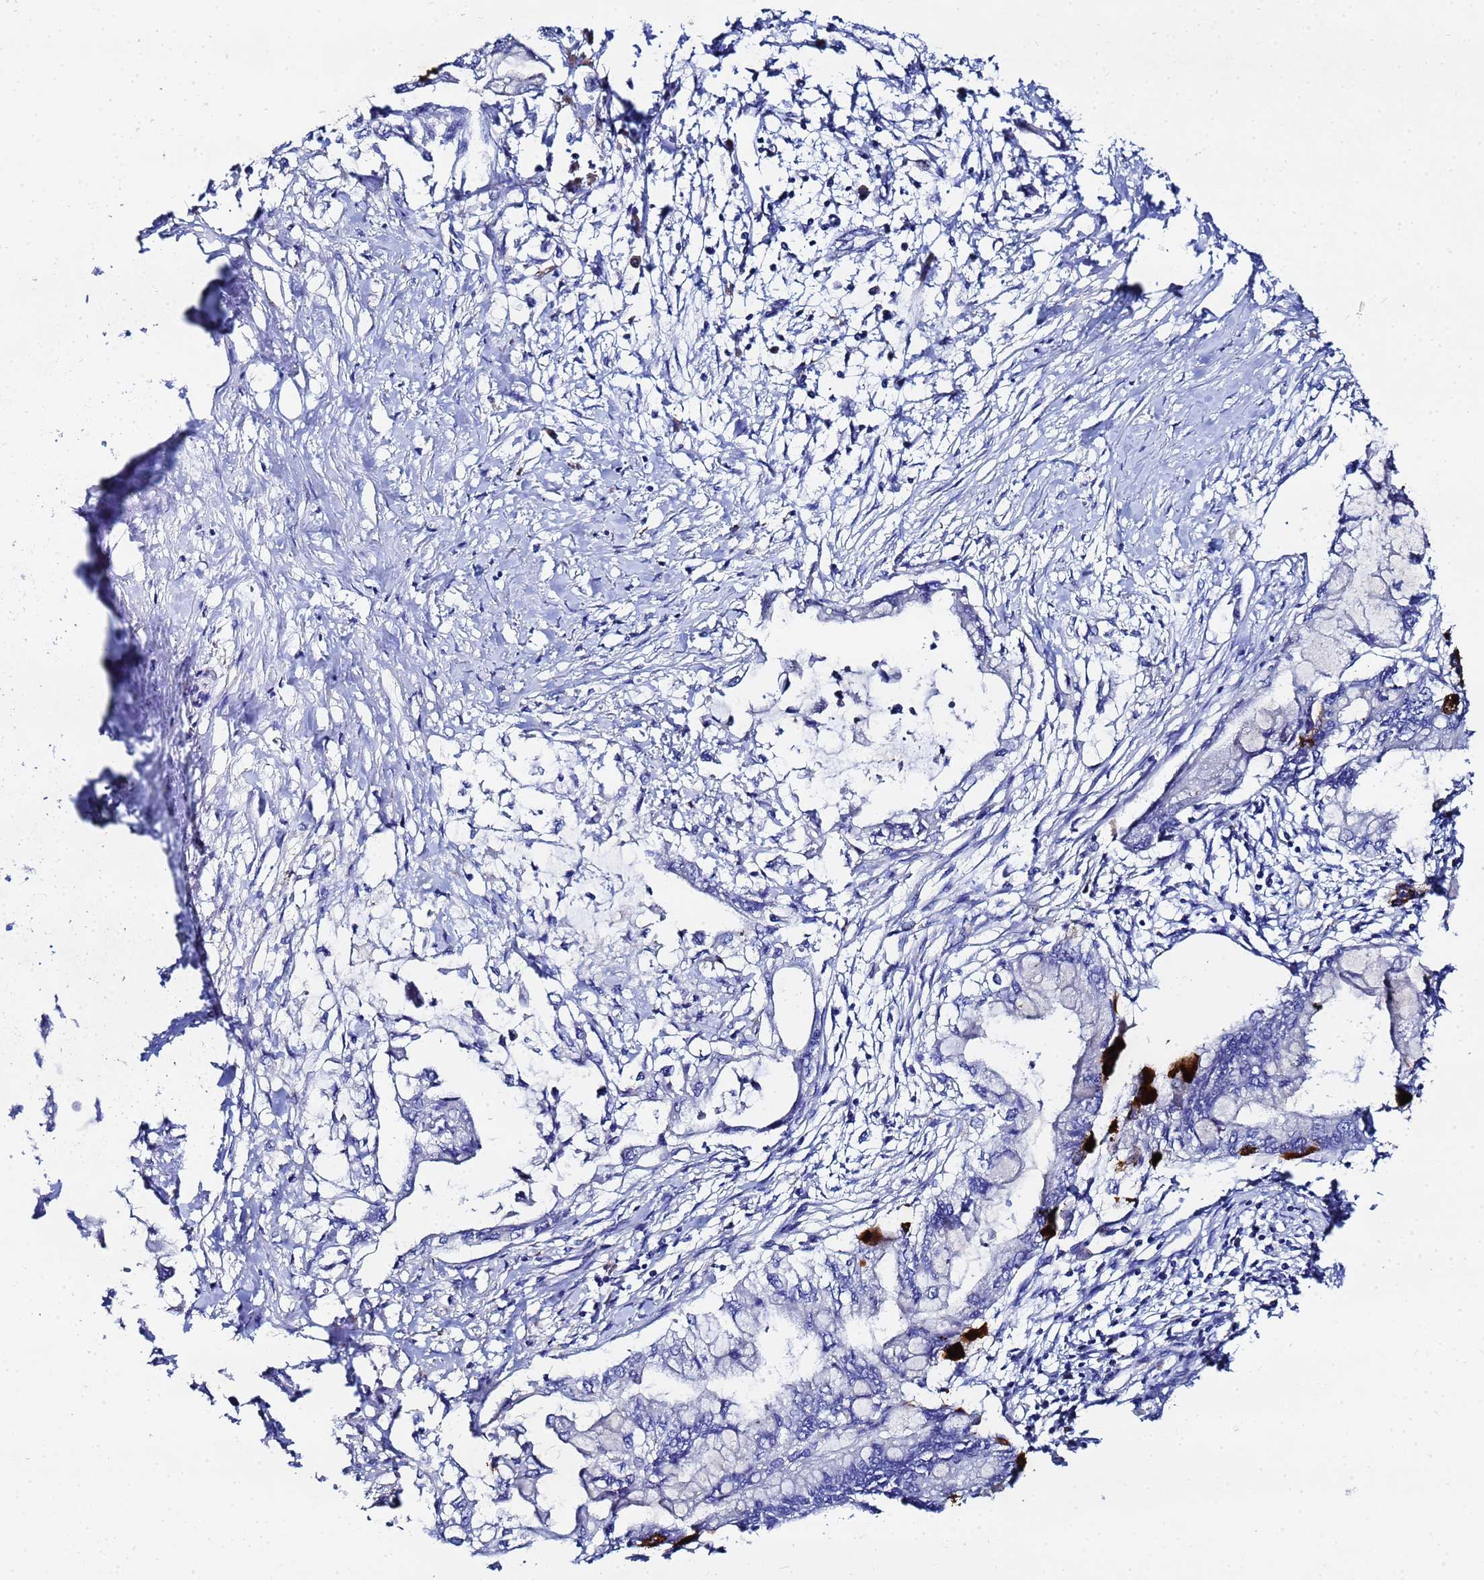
{"staining": {"intensity": "negative", "quantity": "none", "location": "none"}, "tissue": "pancreatic cancer", "cell_type": "Tumor cells", "image_type": "cancer", "snomed": [{"axis": "morphology", "description": "Adenocarcinoma, NOS"}, {"axis": "topography", "description": "Pancreas"}], "caption": "Immunohistochemistry (IHC) of adenocarcinoma (pancreatic) exhibits no expression in tumor cells. Brightfield microscopy of immunohistochemistry (IHC) stained with DAB (3,3'-diaminobenzidine) (brown) and hematoxylin (blue), captured at high magnification.", "gene": "TCP10L", "patient": {"sex": "male", "age": 48}}